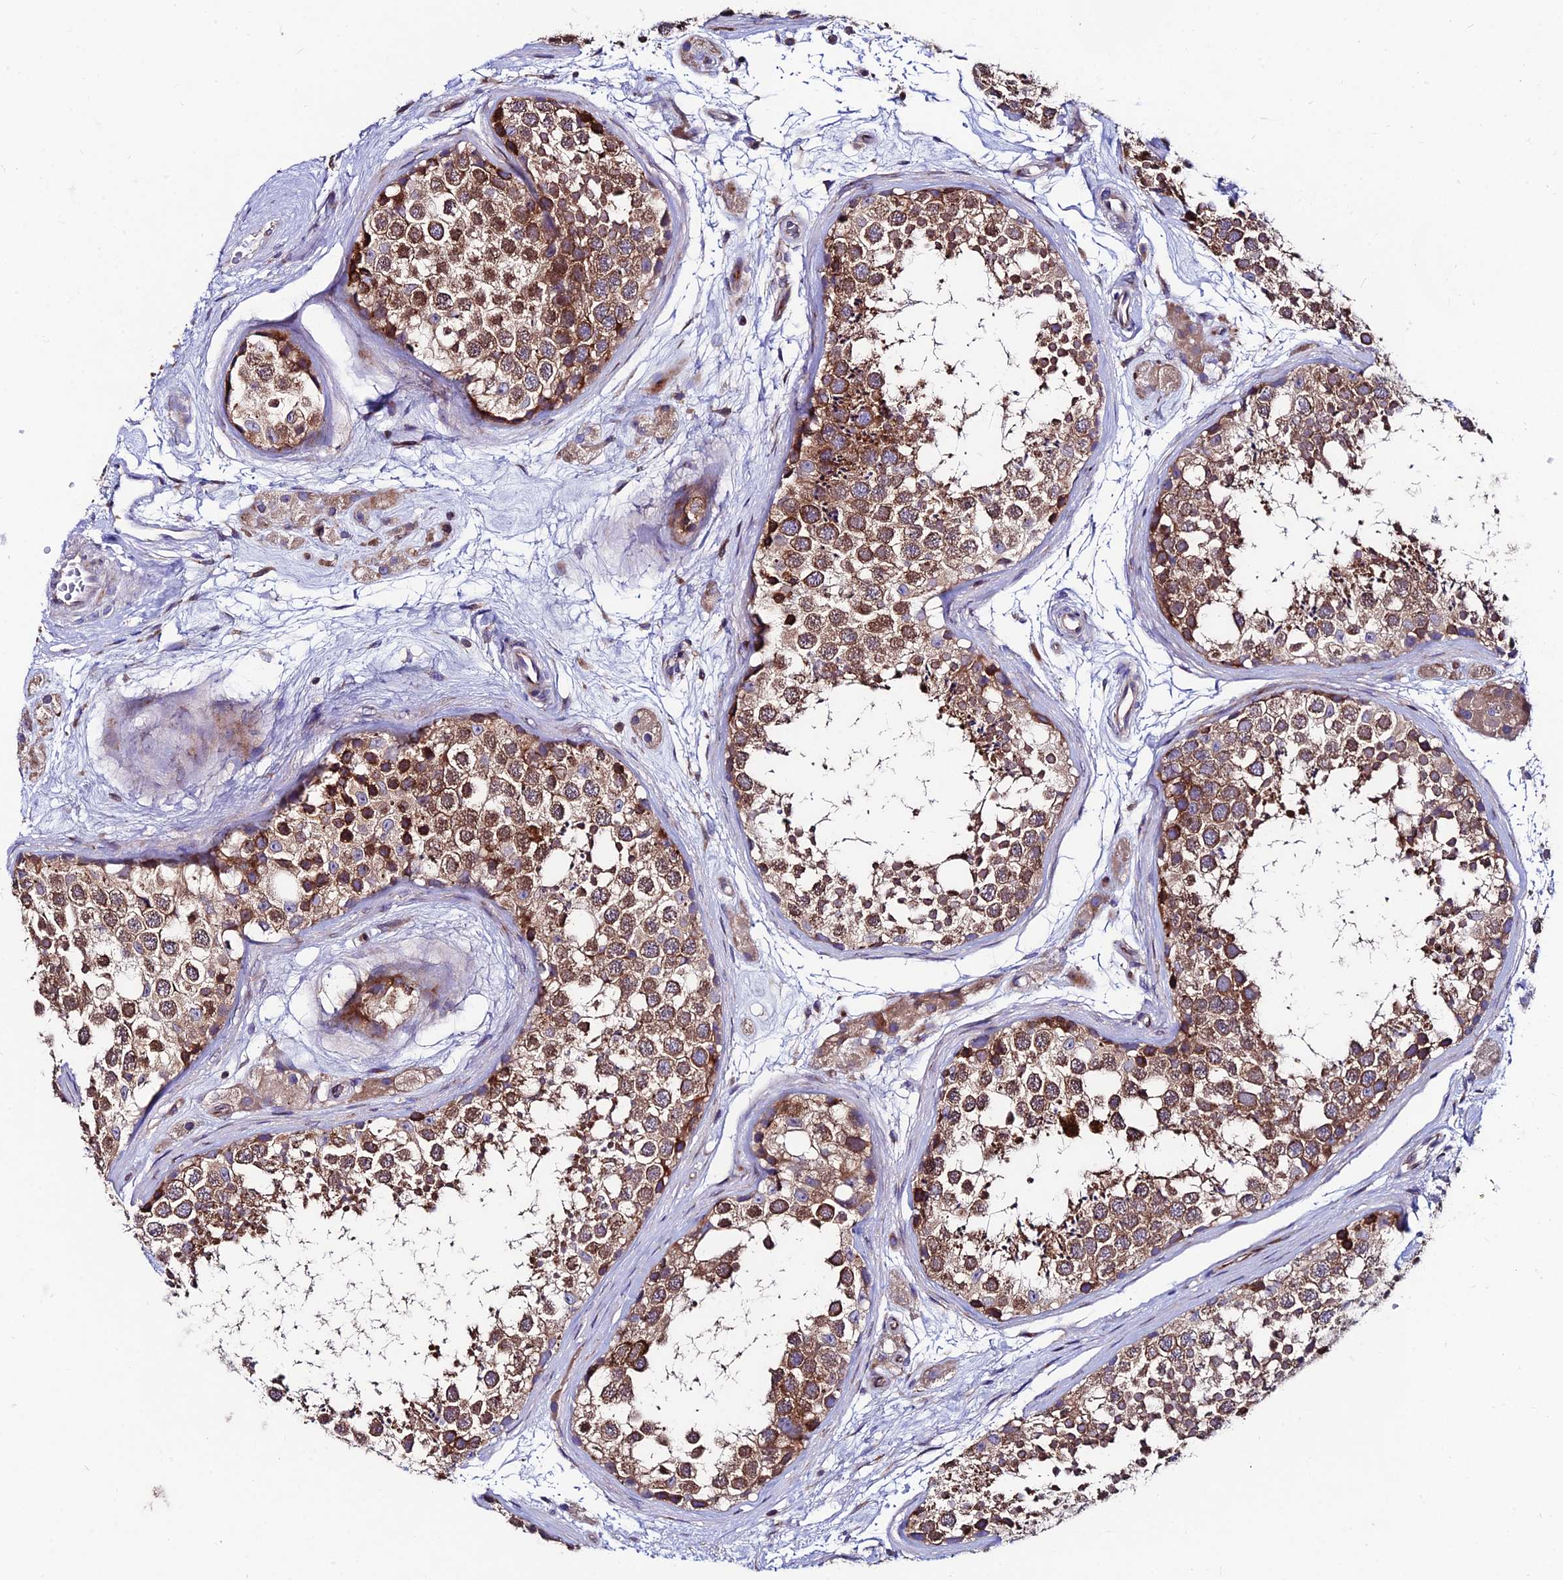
{"staining": {"intensity": "strong", "quantity": ">75%", "location": "cytoplasmic/membranous"}, "tissue": "testis", "cell_type": "Cells in seminiferous ducts", "image_type": "normal", "snomed": [{"axis": "morphology", "description": "Normal tissue, NOS"}, {"axis": "topography", "description": "Testis"}], "caption": "The immunohistochemical stain shows strong cytoplasmic/membranous positivity in cells in seminiferous ducts of benign testis. The protein is stained brown, and the nuclei are stained in blue (DAB (3,3'-diaminobenzidine) IHC with brightfield microscopy, high magnification).", "gene": "EIF3K", "patient": {"sex": "male", "age": 56}}